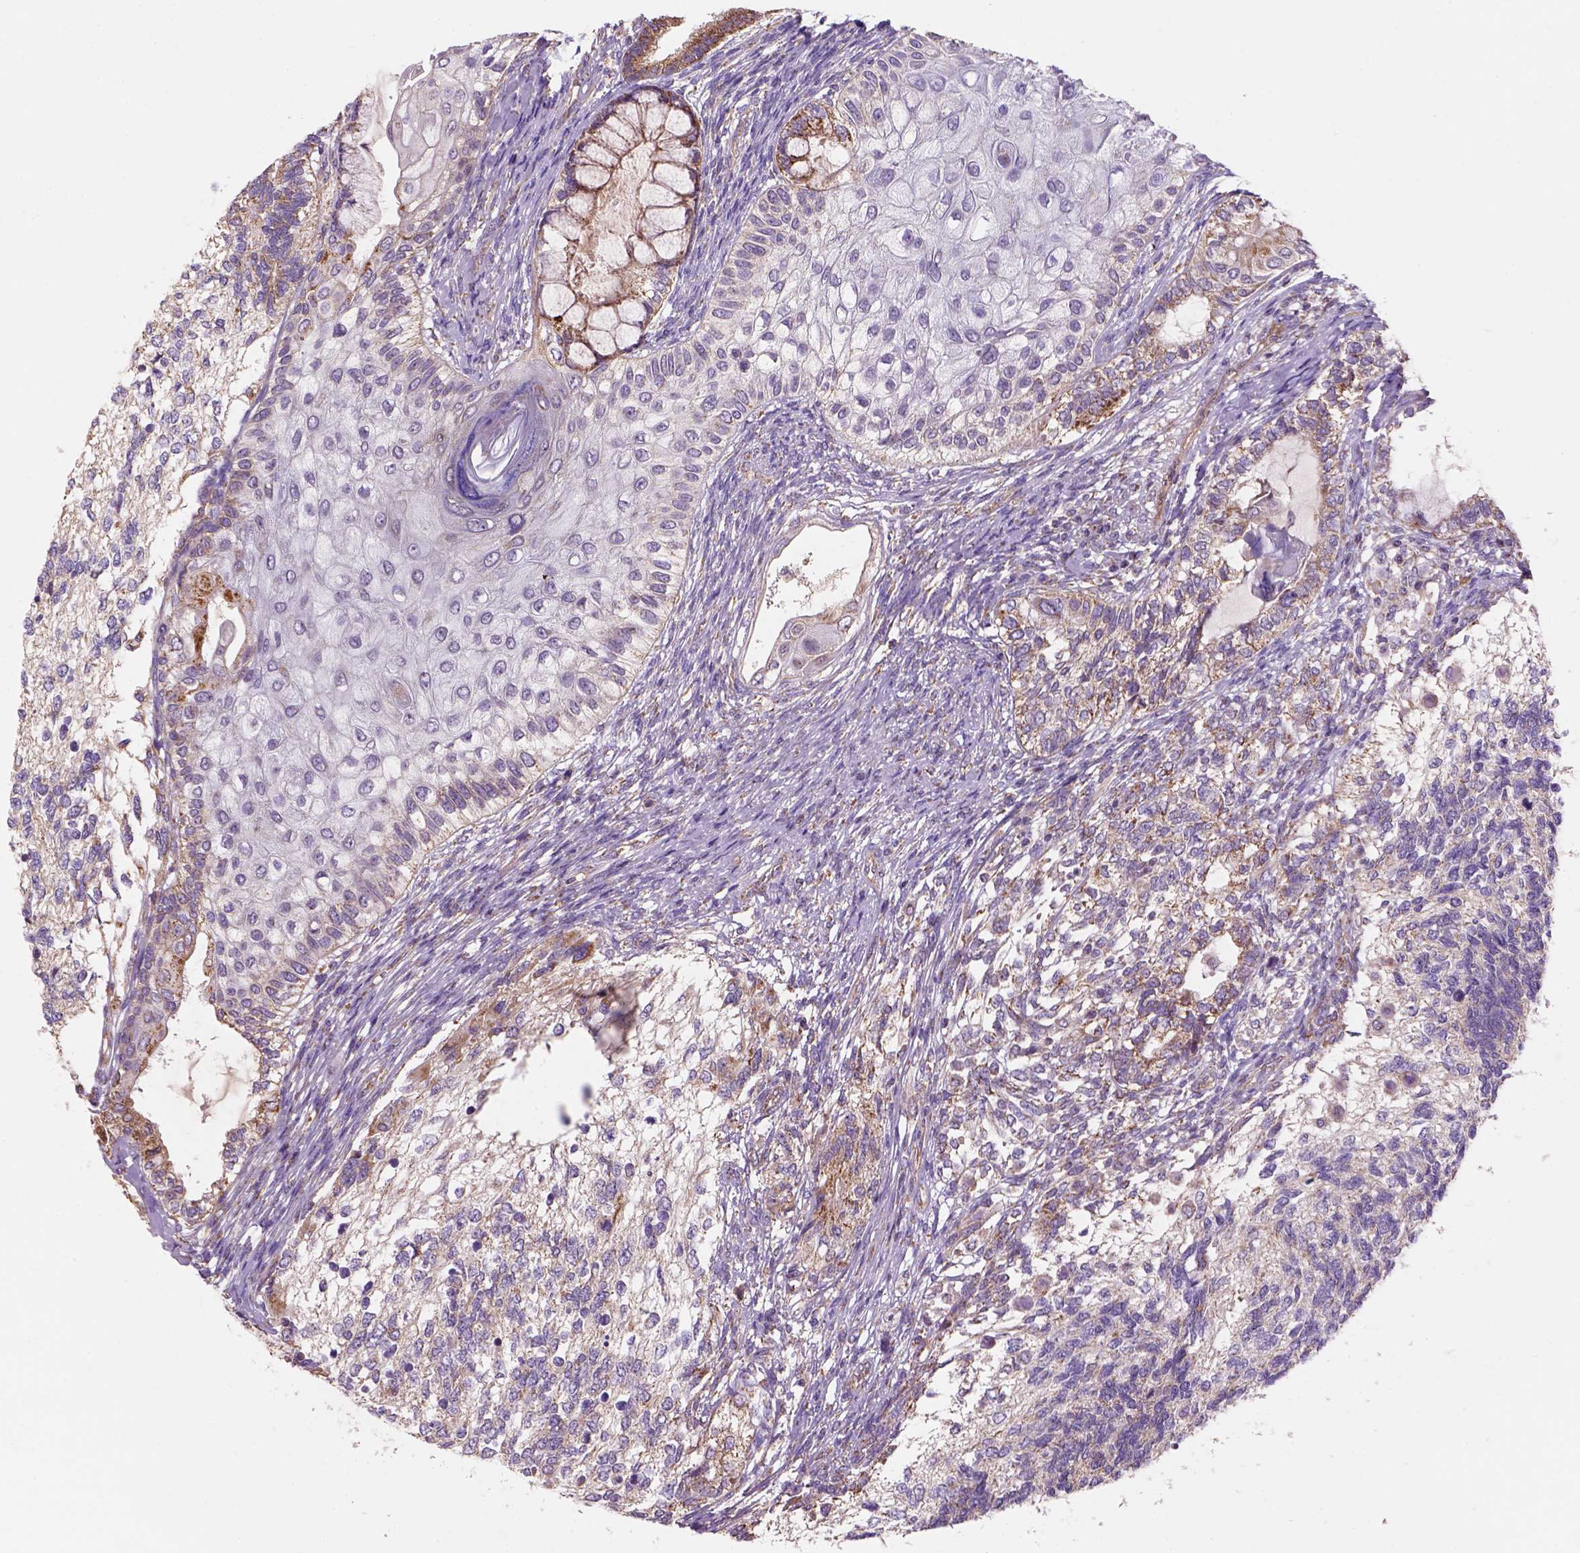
{"staining": {"intensity": "weak", "quantity": "25%-75%", "location": "cytoplasmic/membranous"}, "tissue": "testis cancer", "cell_type": "Tumor cells", "image_type": "cancer", "snomed": [{"axis": "morphology", "description": "Seminoma, NOS"}, {"axis": "morphology", "description": "Carcinoma, Embryonal, NOS"}, {"axis": "topography", "description": "Testis"}], "caption": "A brown stain shows weak cytoplasmic/membranous expression of a protein in embryonal carcinoma (testis) tumor cells.", "gene": "WARS2", "patient": {"sex": "male", "age": 41}}